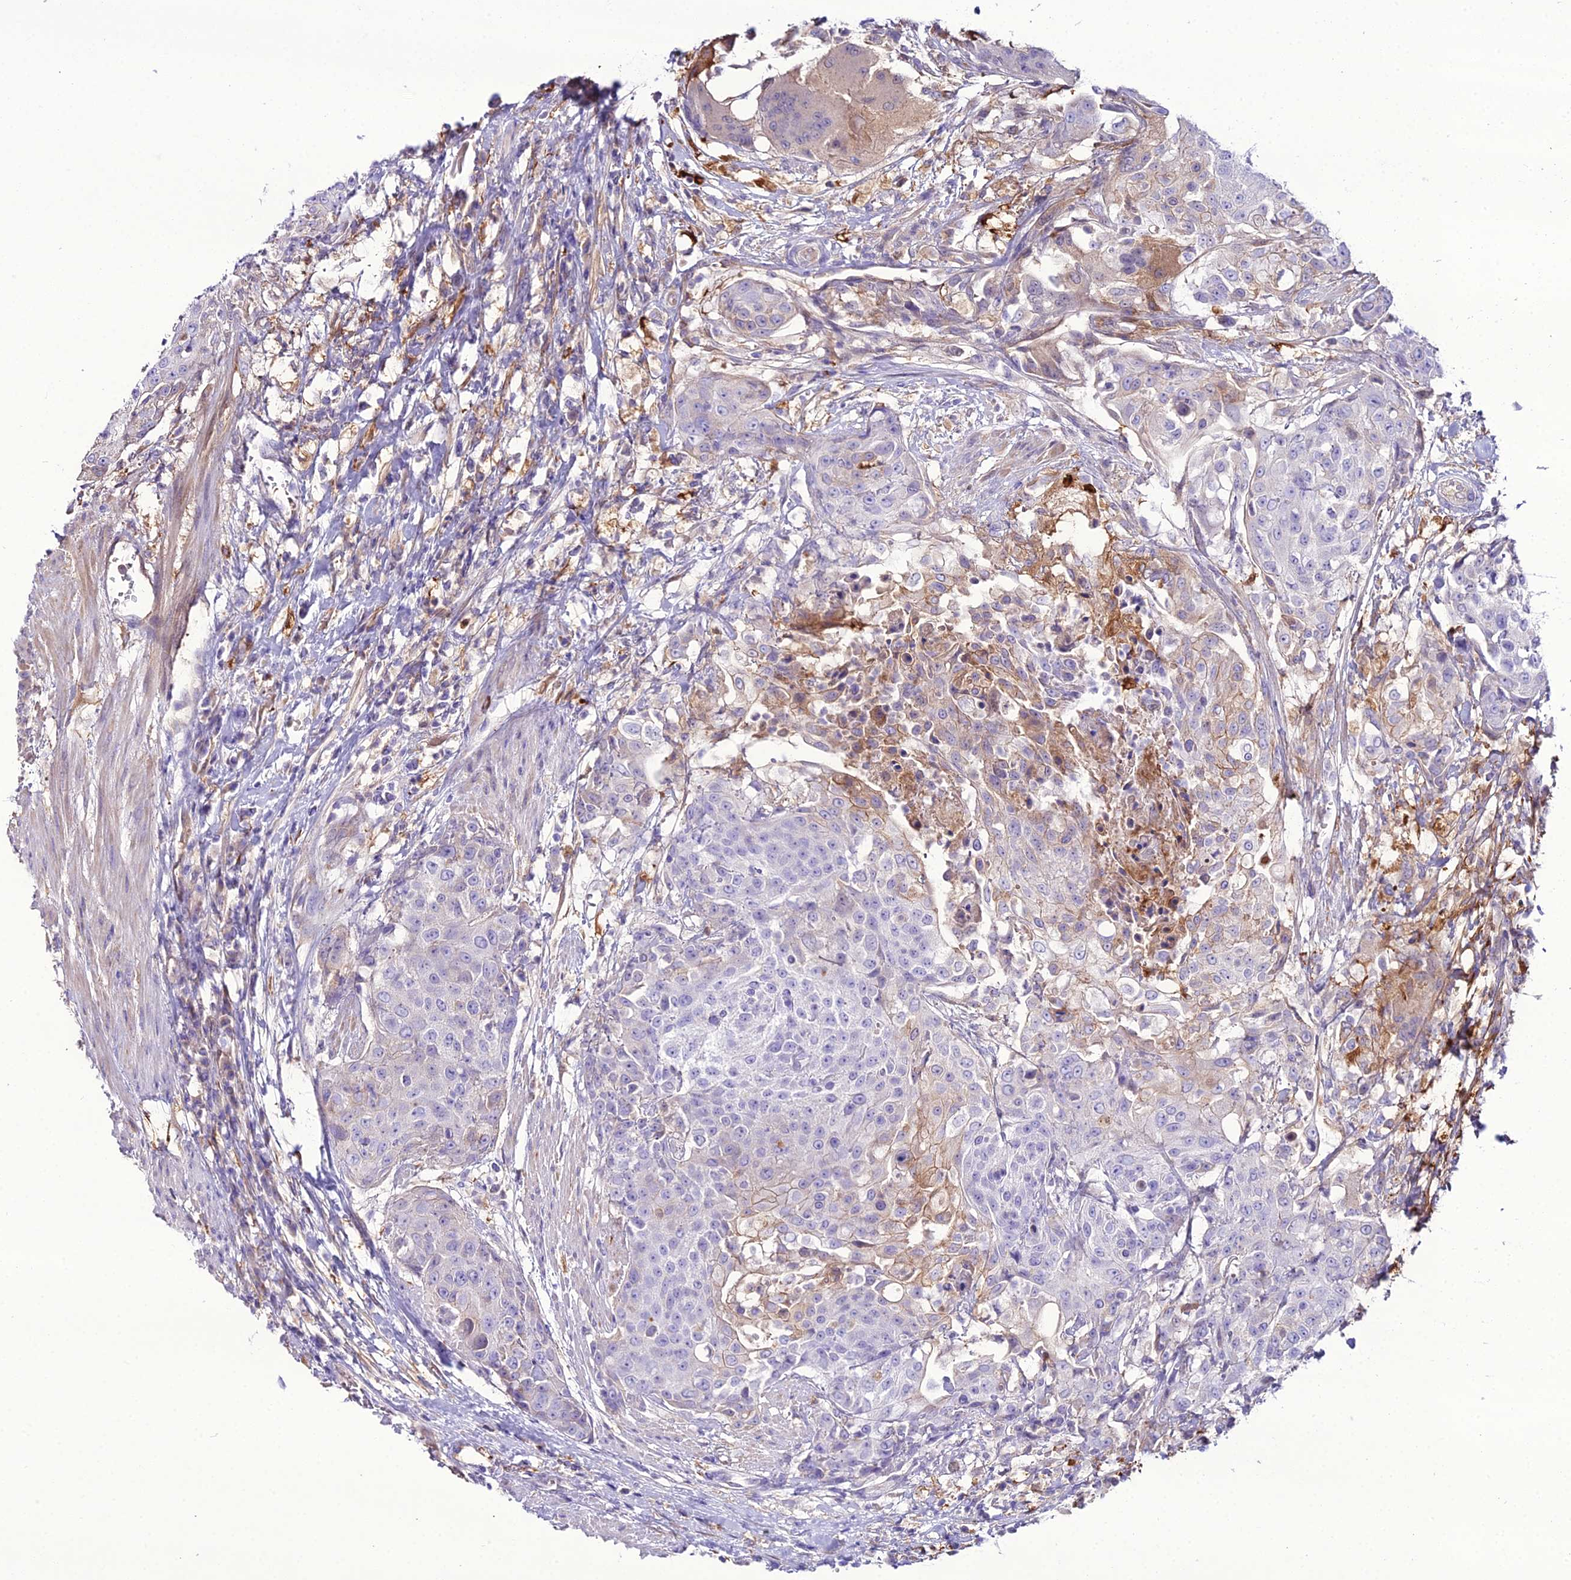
{"staining": {"intensity": "weak", "quantity": "<25%", "location": "cytoplasmic/membranous"}, "tissue": "urothelial cancer", "cell_type": "Tumor cells", "image_type": "cancer", "snomed": [{"axis": "morphology", "description": "Urothelial carcinoma, High grade"}, {"axis": "topography", "description": "Urinary bladder"}], "caption": "This is an immunohistochemistry (IHC) photomicrograph of human urothelial carcinoma (high-grade). There is no staining in tumor cells.", "gene": "MB21D2", "patient": {"sex": "female", "age": 63}}